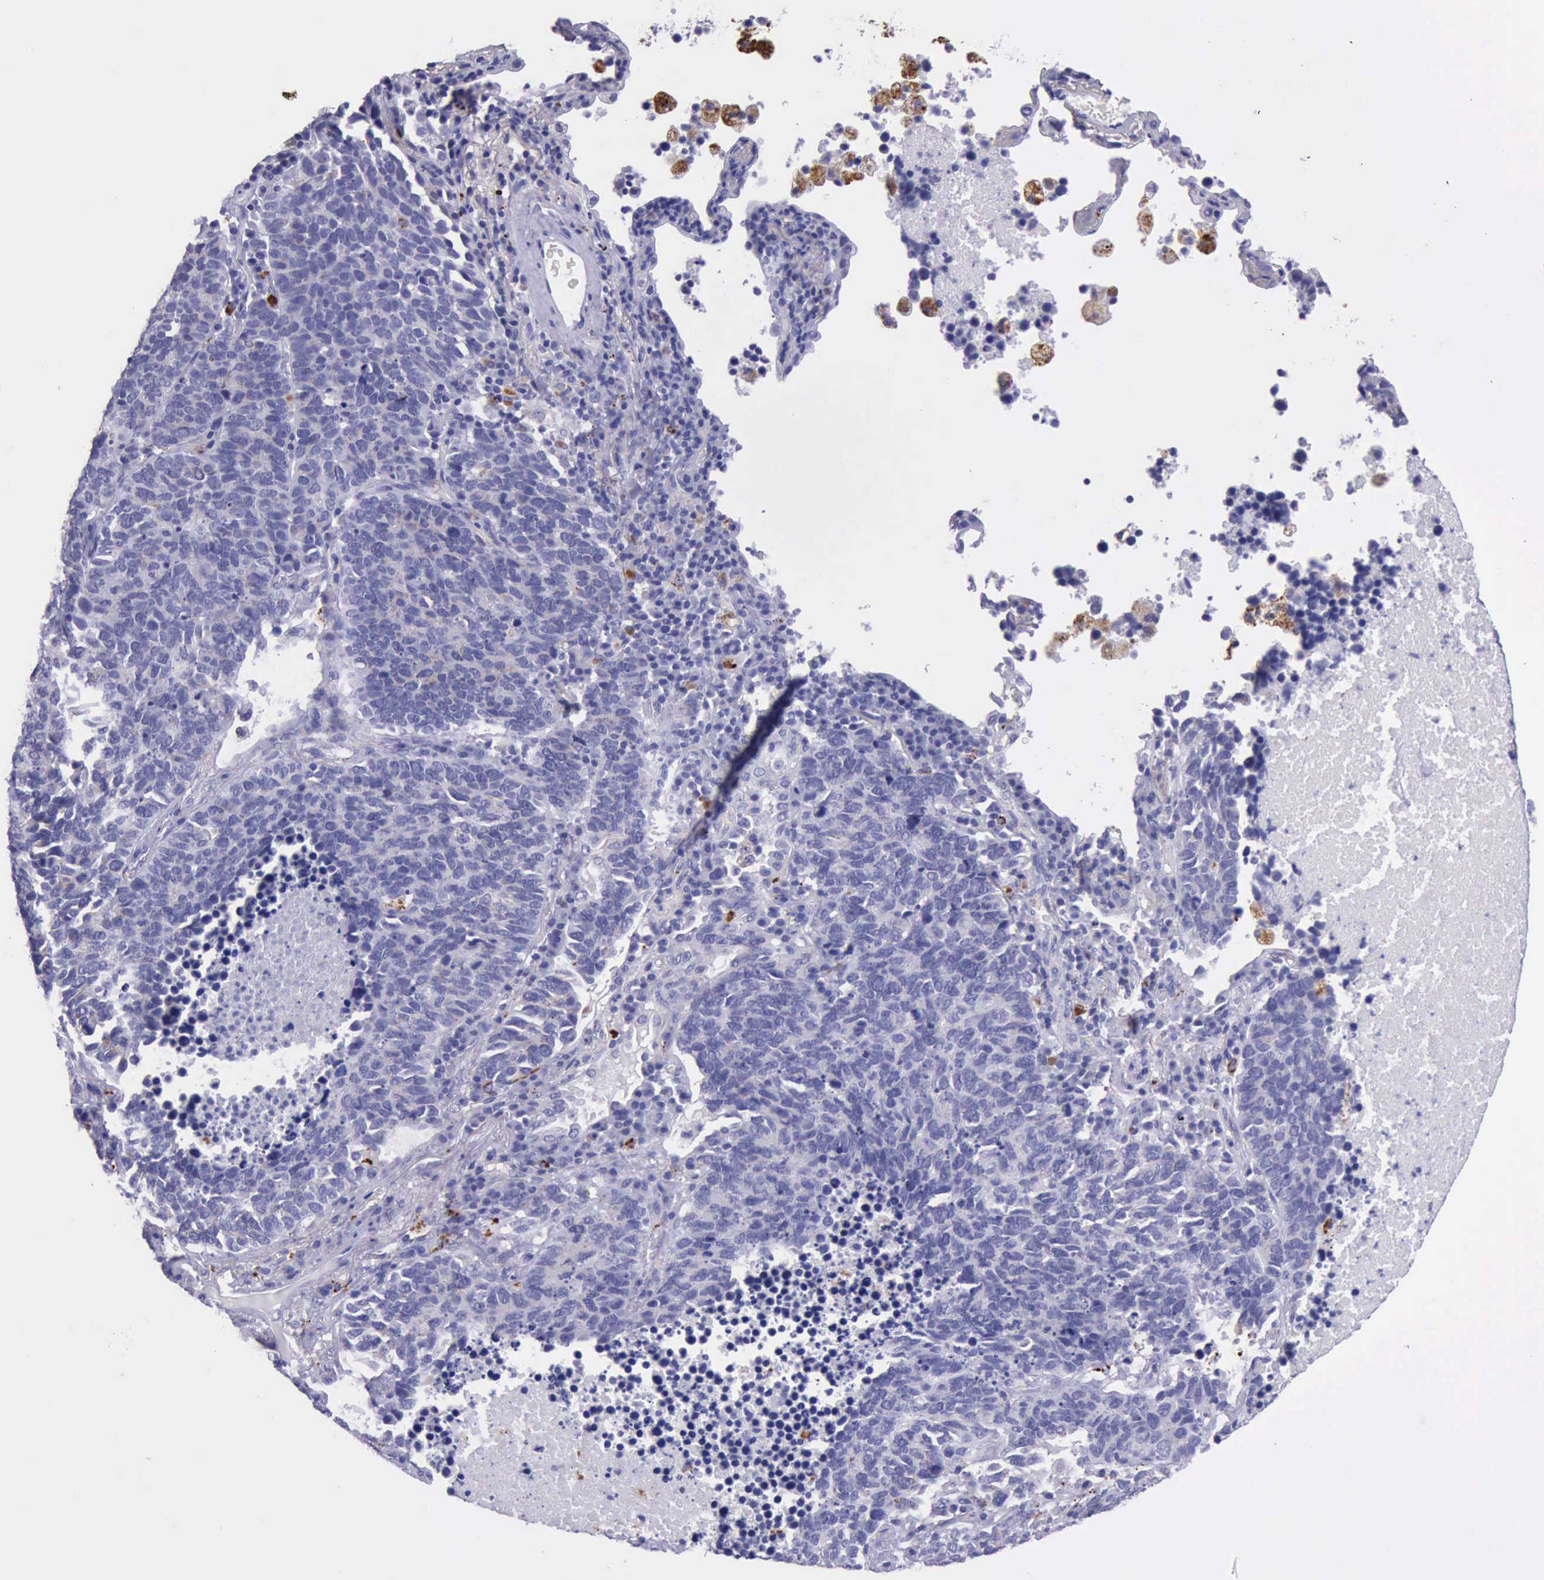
{"staining": {"intensity": "negative", "quantity": "none", "location": "none"}, "tissue": "lung cancer", "cell_type": "Tumor cells", "image_type": "cancer", "snomed": [{"axis": "morphology", "description": "Neoplasm, malignant, NOS"}, {"axis": "topography", "description": "Lung"}], "caption": "Immunohistochemistry (IHC) image of neoplastic tissue: lung malignant neoplasm stained with DAB displays no significant protein staining in tumor cells.", "gene": "GLA", "patient": {"sex": "female", "age": 75}}